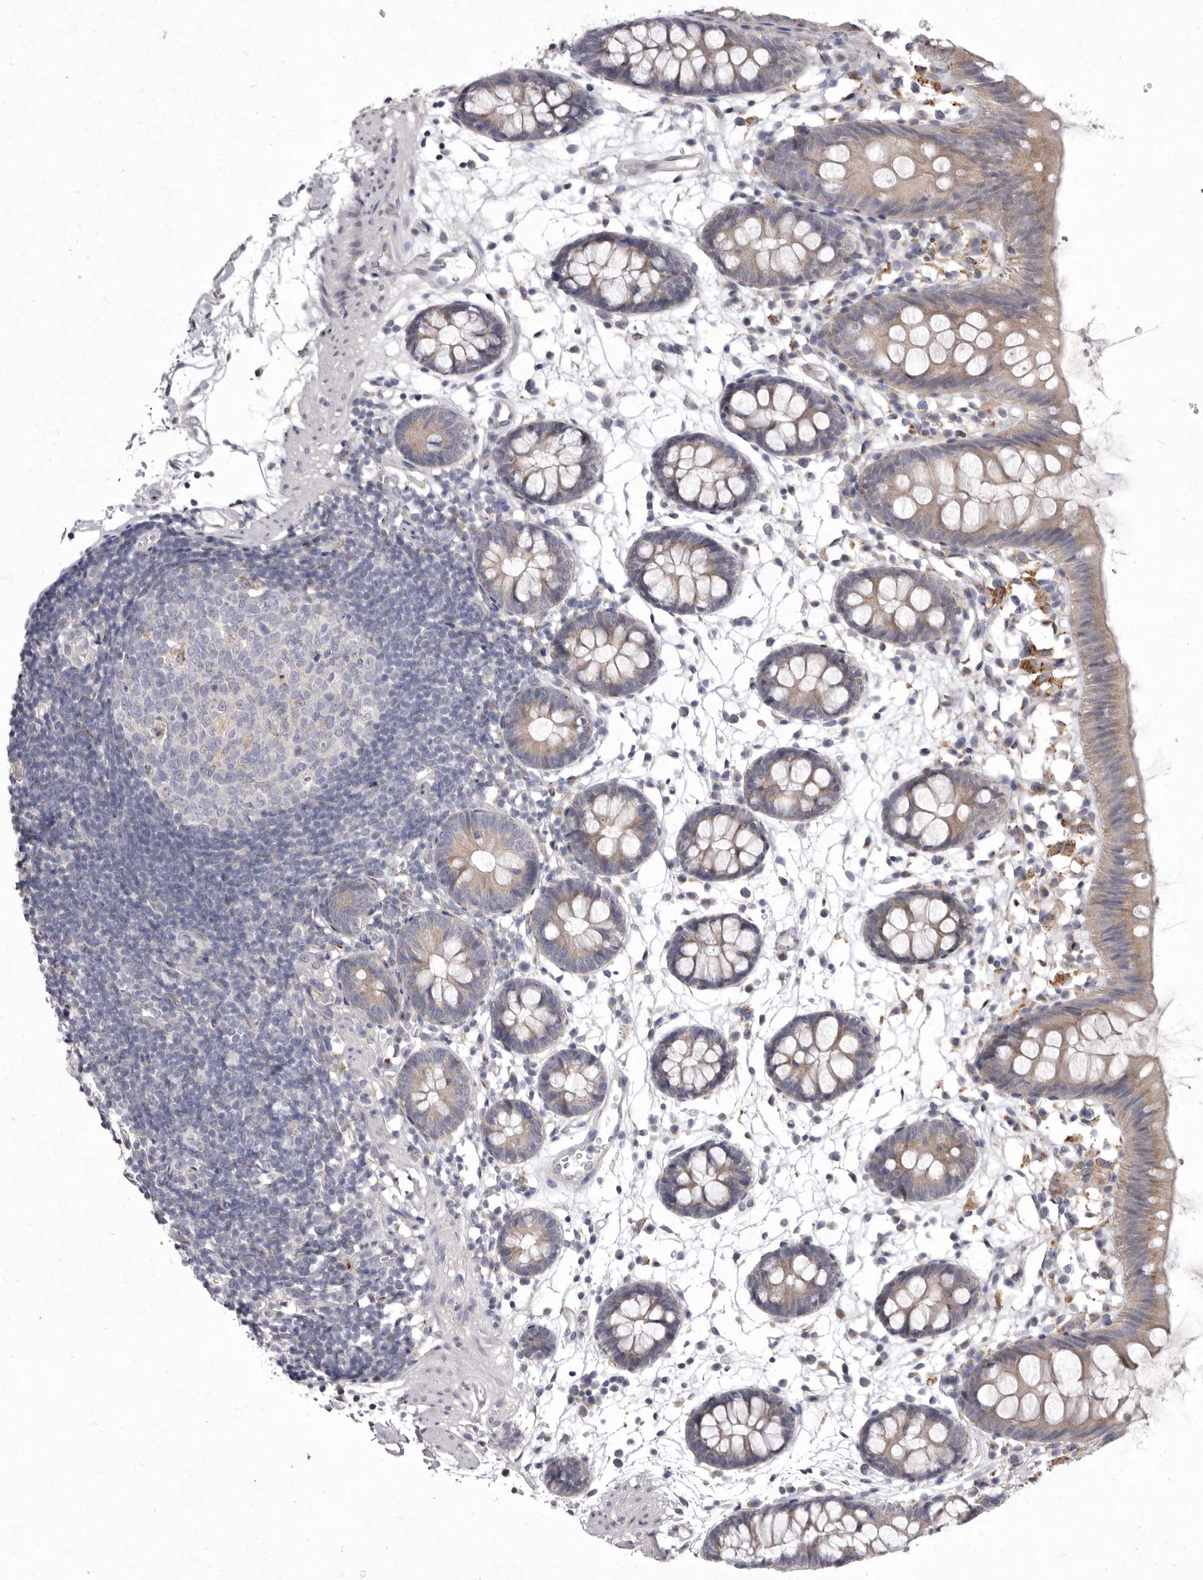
{"staining": {"intensity": "negative", "quantity": "none", "location": "none"}, "tissue": "colon", "cell_type": "Endothelial cells", "image_type": "normal", "snomed": [{"axis": "morphology", "description": "Normal tissue, NOS"}, {"axis": "topography", "description": "Colon"}], "caption": "Colon stained for a protein using immunohistochemistry shows no staining endothelial cells.", "gene": "P2RX6", "patient": {"sex": "male", "age": 56}}